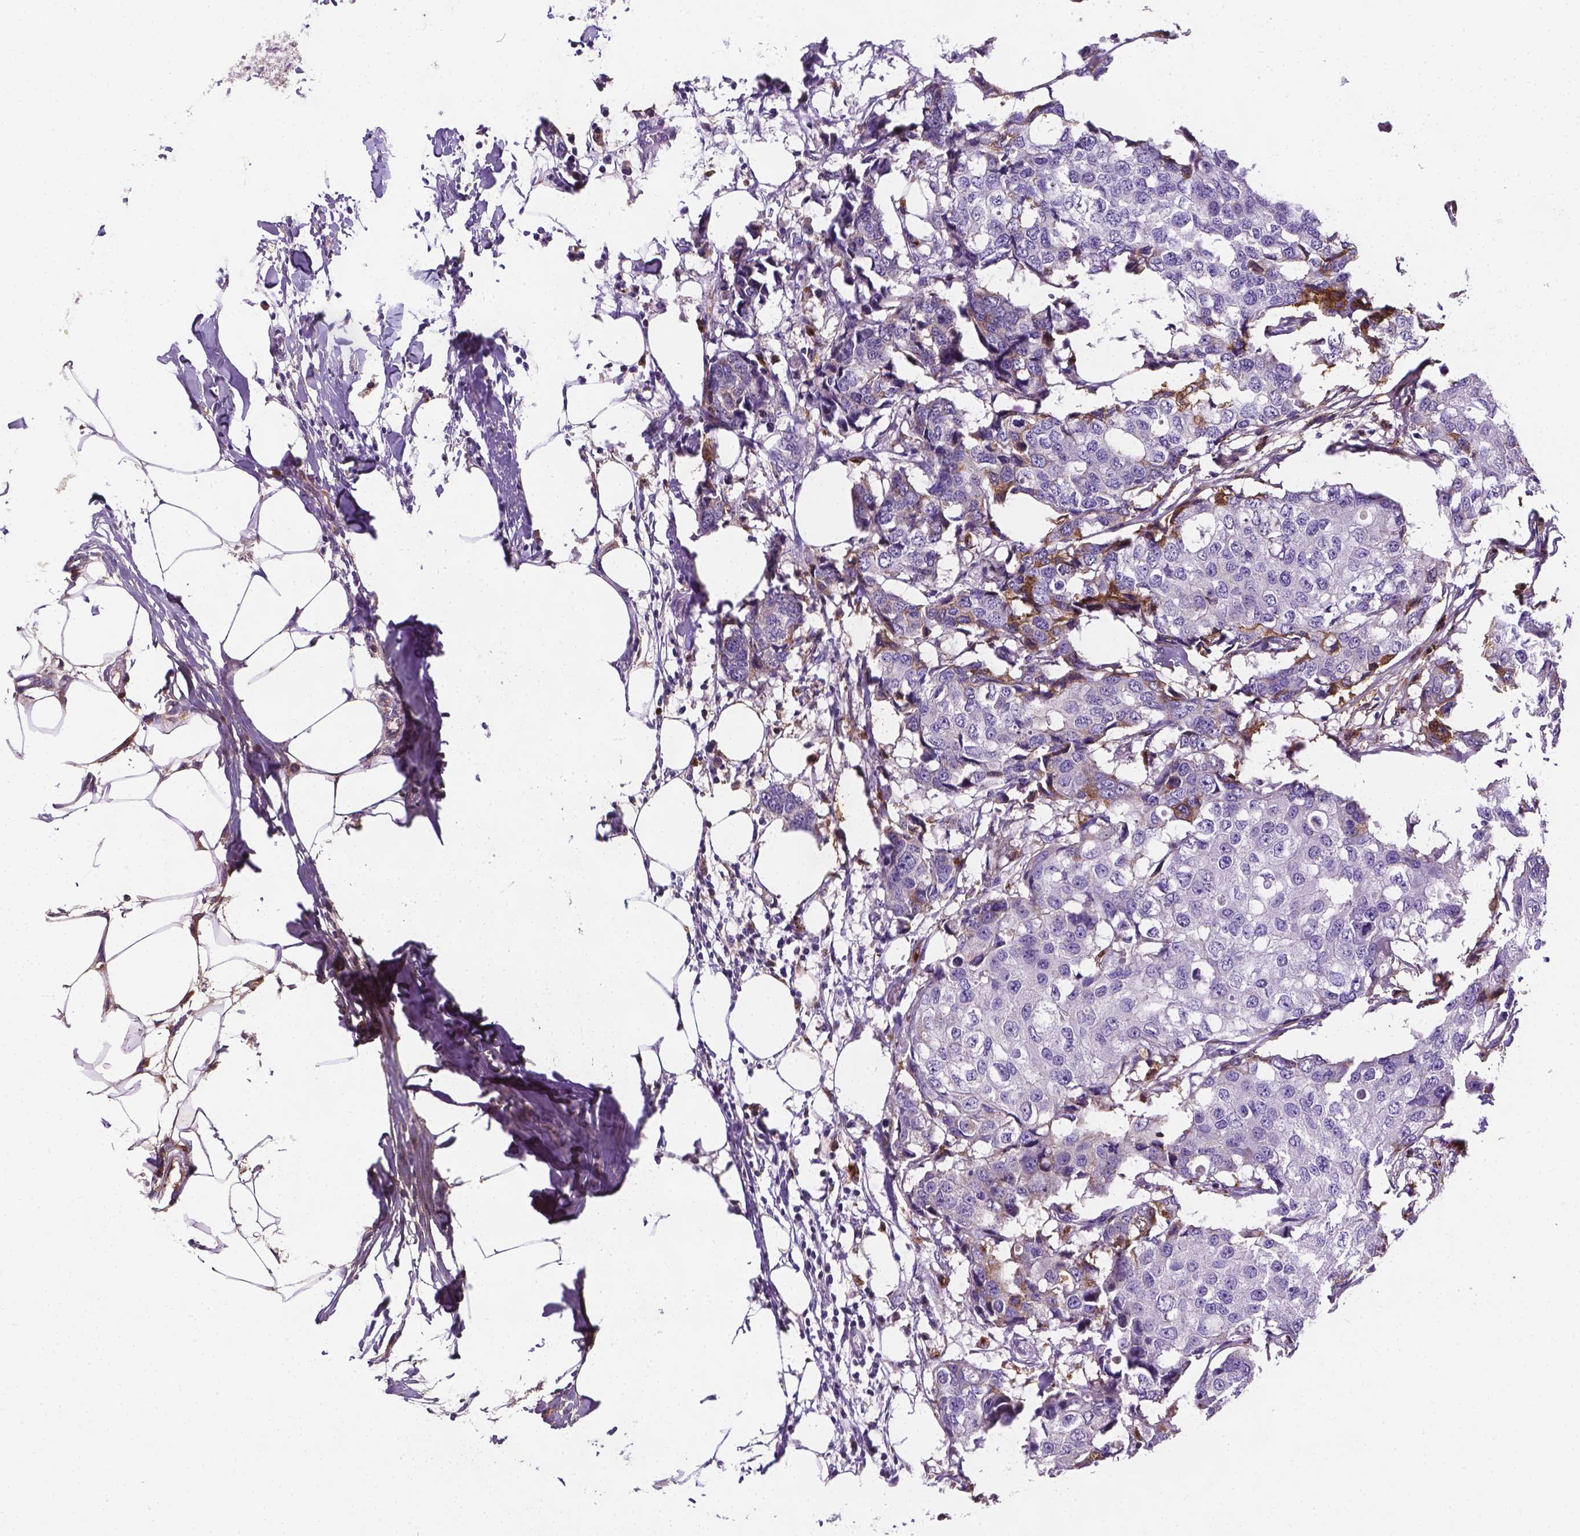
{"staining": {"intensity": "negative", "quantity": "none", "location": "none"}, "tissue": "breast cancer", "cell_type": "Tumor cells", "image_type": "cancer", "snomed": [{"axis": "morphology", "description": "Duct carcinoma"}, {"axis": "topography", "description": "Breast"}], "caption": "Immunohistochemistry of human breast cancer shows no staining in tumor cells.", "gene": "APOE", "patient": {"sex": "female", "age": 27}}